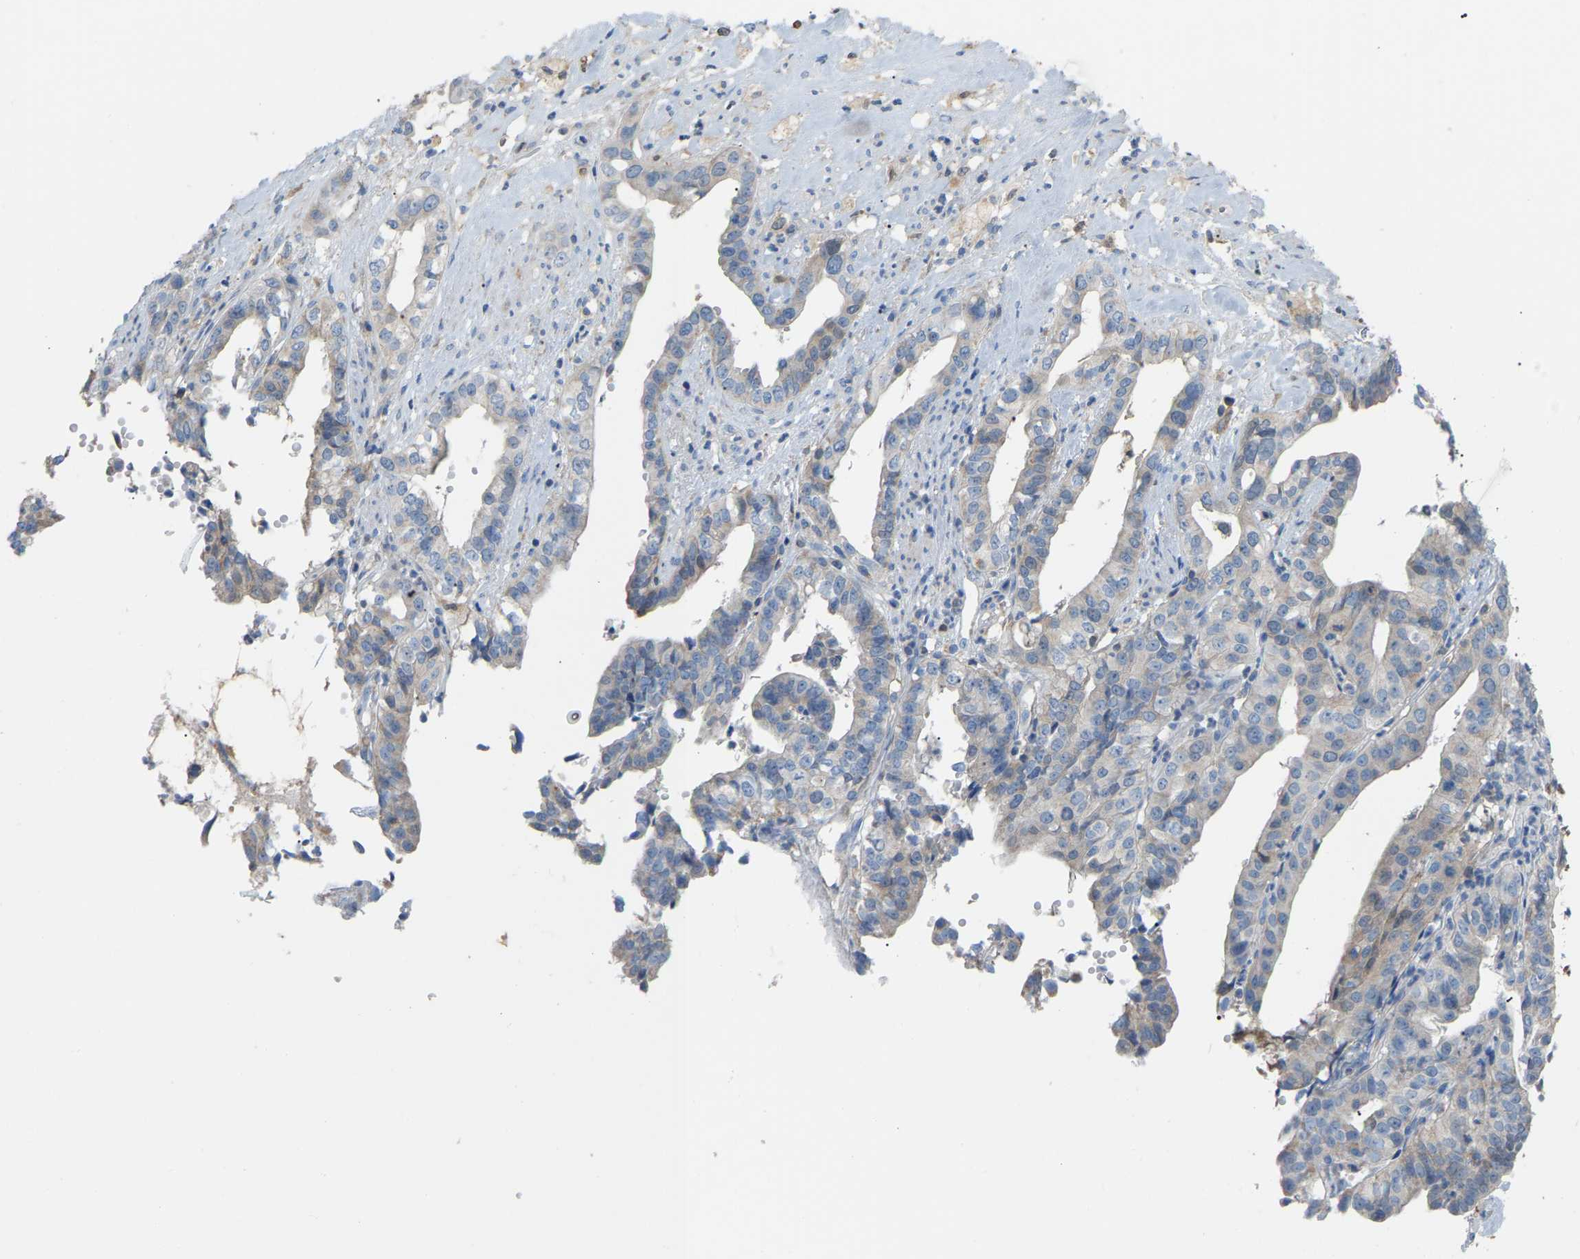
{"staining": {"intensity": "negative", "quantity": "none", "location": "none"}, "tissue": "liver cancer", "cell_type": "Tumor cells", "image_type": "cancer", "snomed": [{"axis": "morphology", "description": "Cholangiocarcinoma"}, {"axis": "topography", "description": "Liver"}], "caption": "The immunohistochemistry (IHC) image has no significant positivity in tumor cells of liver cancer (cholangiocarcinoma) tissue.", "gene": "CROT", "patient": {"sex": "female", "age": 61}}